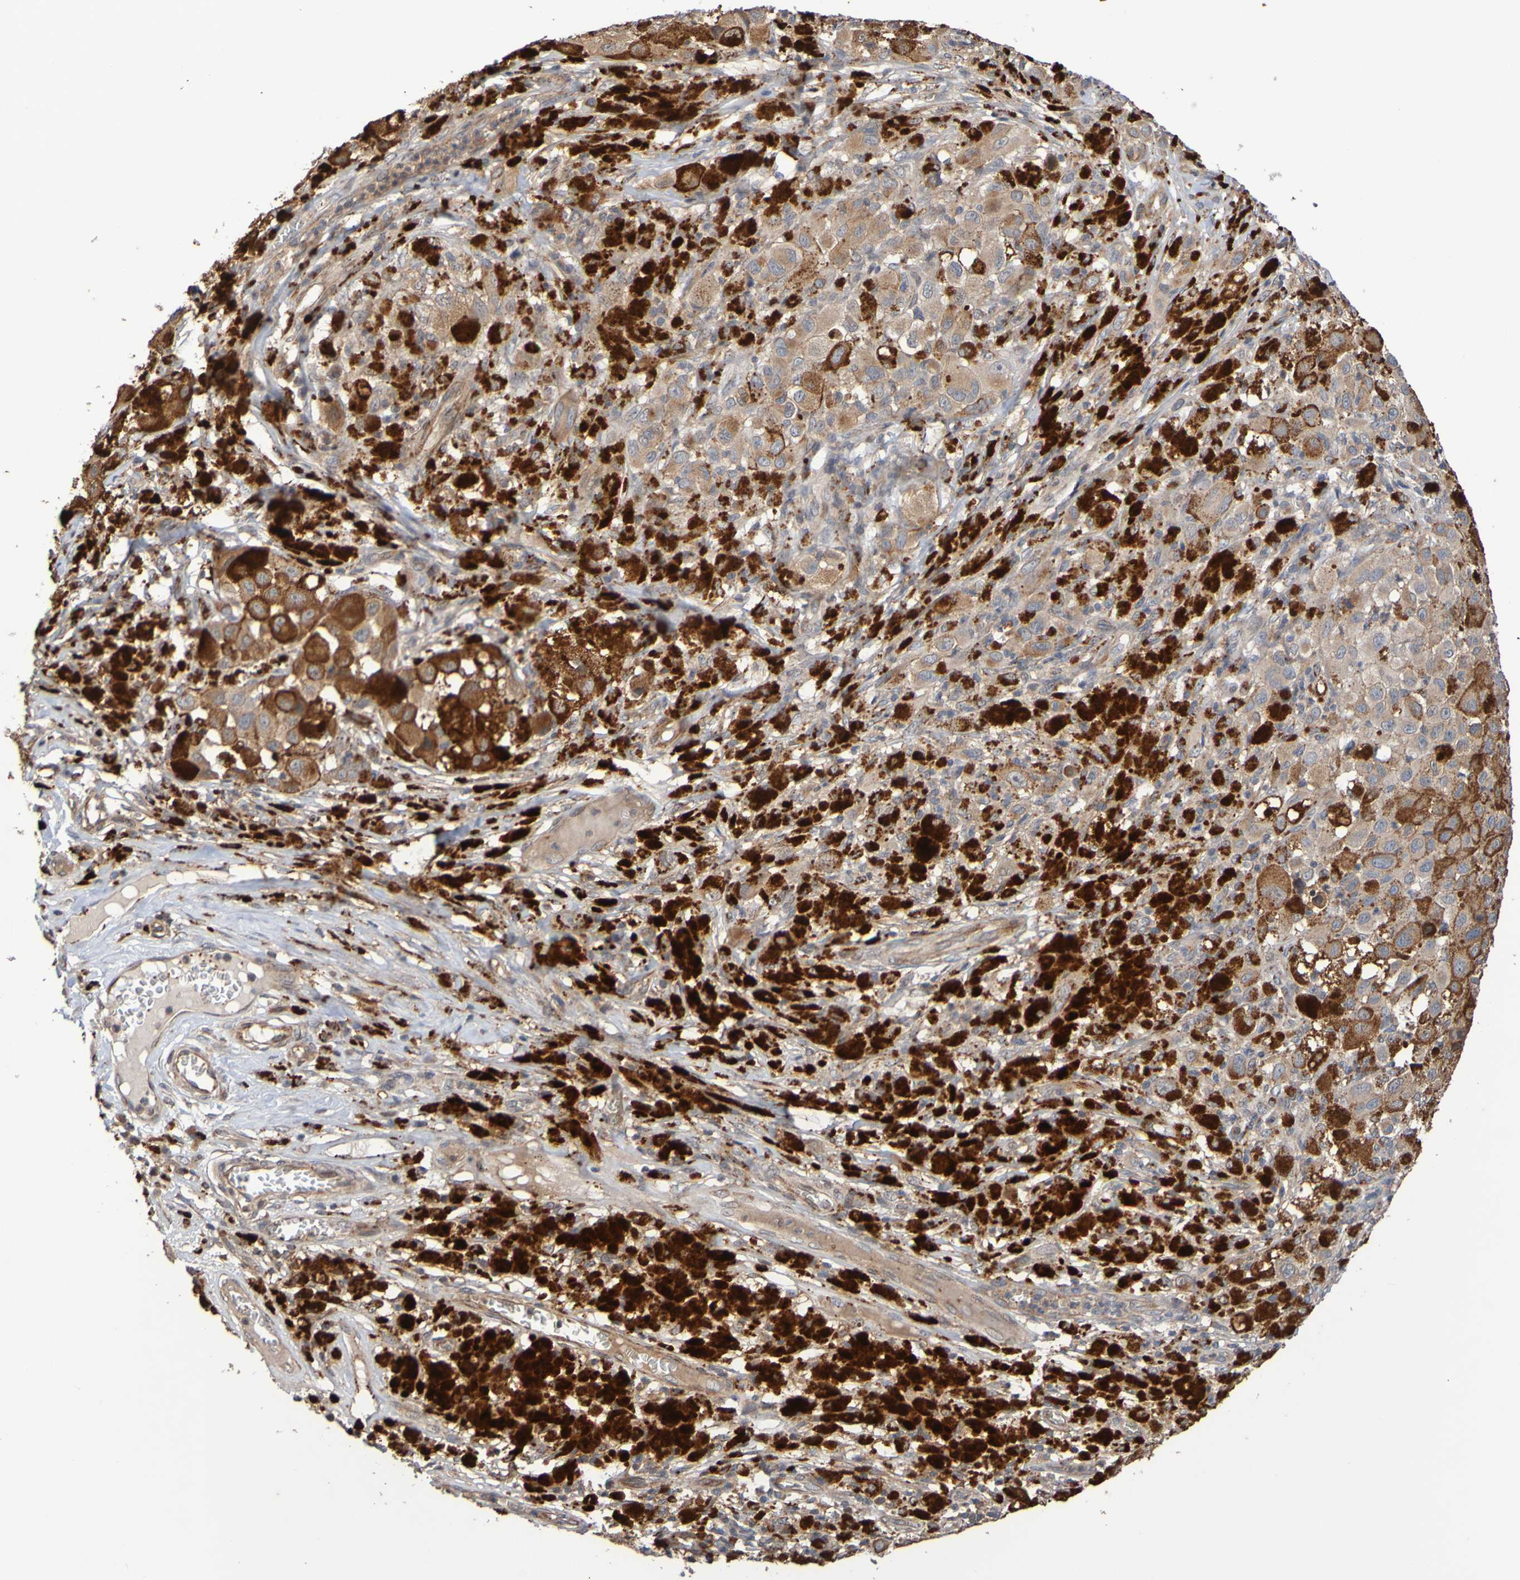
{"staining": {"intensity": "moderate", "quantity": ">75%", "location": "cytoplasmic/membranous"}, "tissue": "melanoma", "cell_type": "Tumor cells", "image_type": "cancer", "snomed": [{"axis": "morphology", "description": "Malignant melanoma, NOS"}, {"axis": "topography", "description": "Skin"}], "caption": "Human melanoma stained with a protein marker demonstrates moderate staining in tumor cells.", "gene": "UCN", "patient": {"sex": "male", "age": 96}}